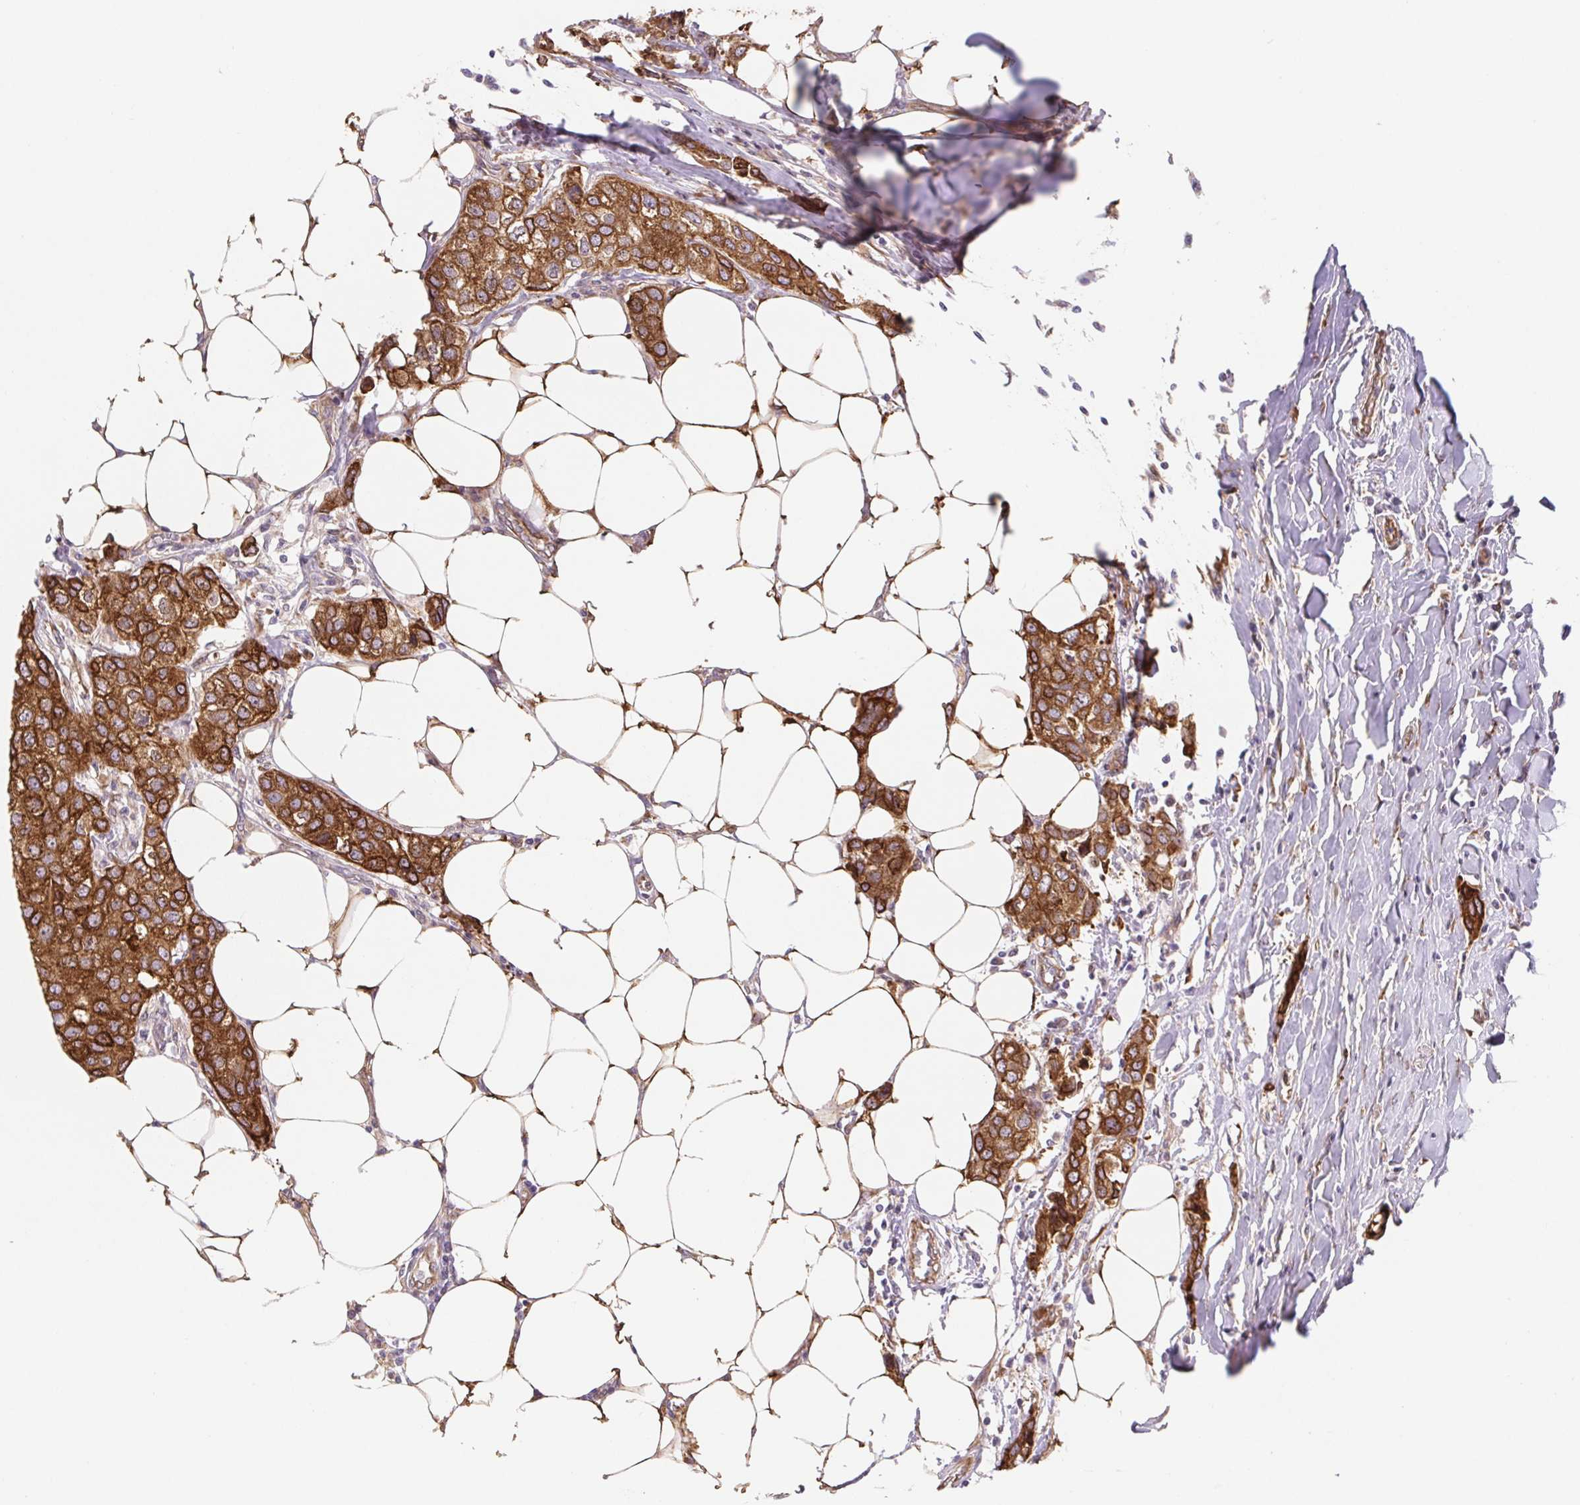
{"staining": {"intensity": "moderate", "quantity": ">75%", "location": "cytoplasmic/membranous"}, "tissue": "breast cancer", "cell_type": "Tumor cells", "image_type": "cancer", "snomed": [{"axis": "morphology", "description": "Duct carcinoma"}, {"axis": "topography", "description": "Breast"}], "caption": "An immunohistochemistry (IHC) micrograph of neoplastic tissue is shown. Protein staining in brown shows moderate cytoplasmic/membranous positivity in breast cancer within tumor cells.", "gene": "LYPD5", "patient": {"sex": "female", "age": 80}}